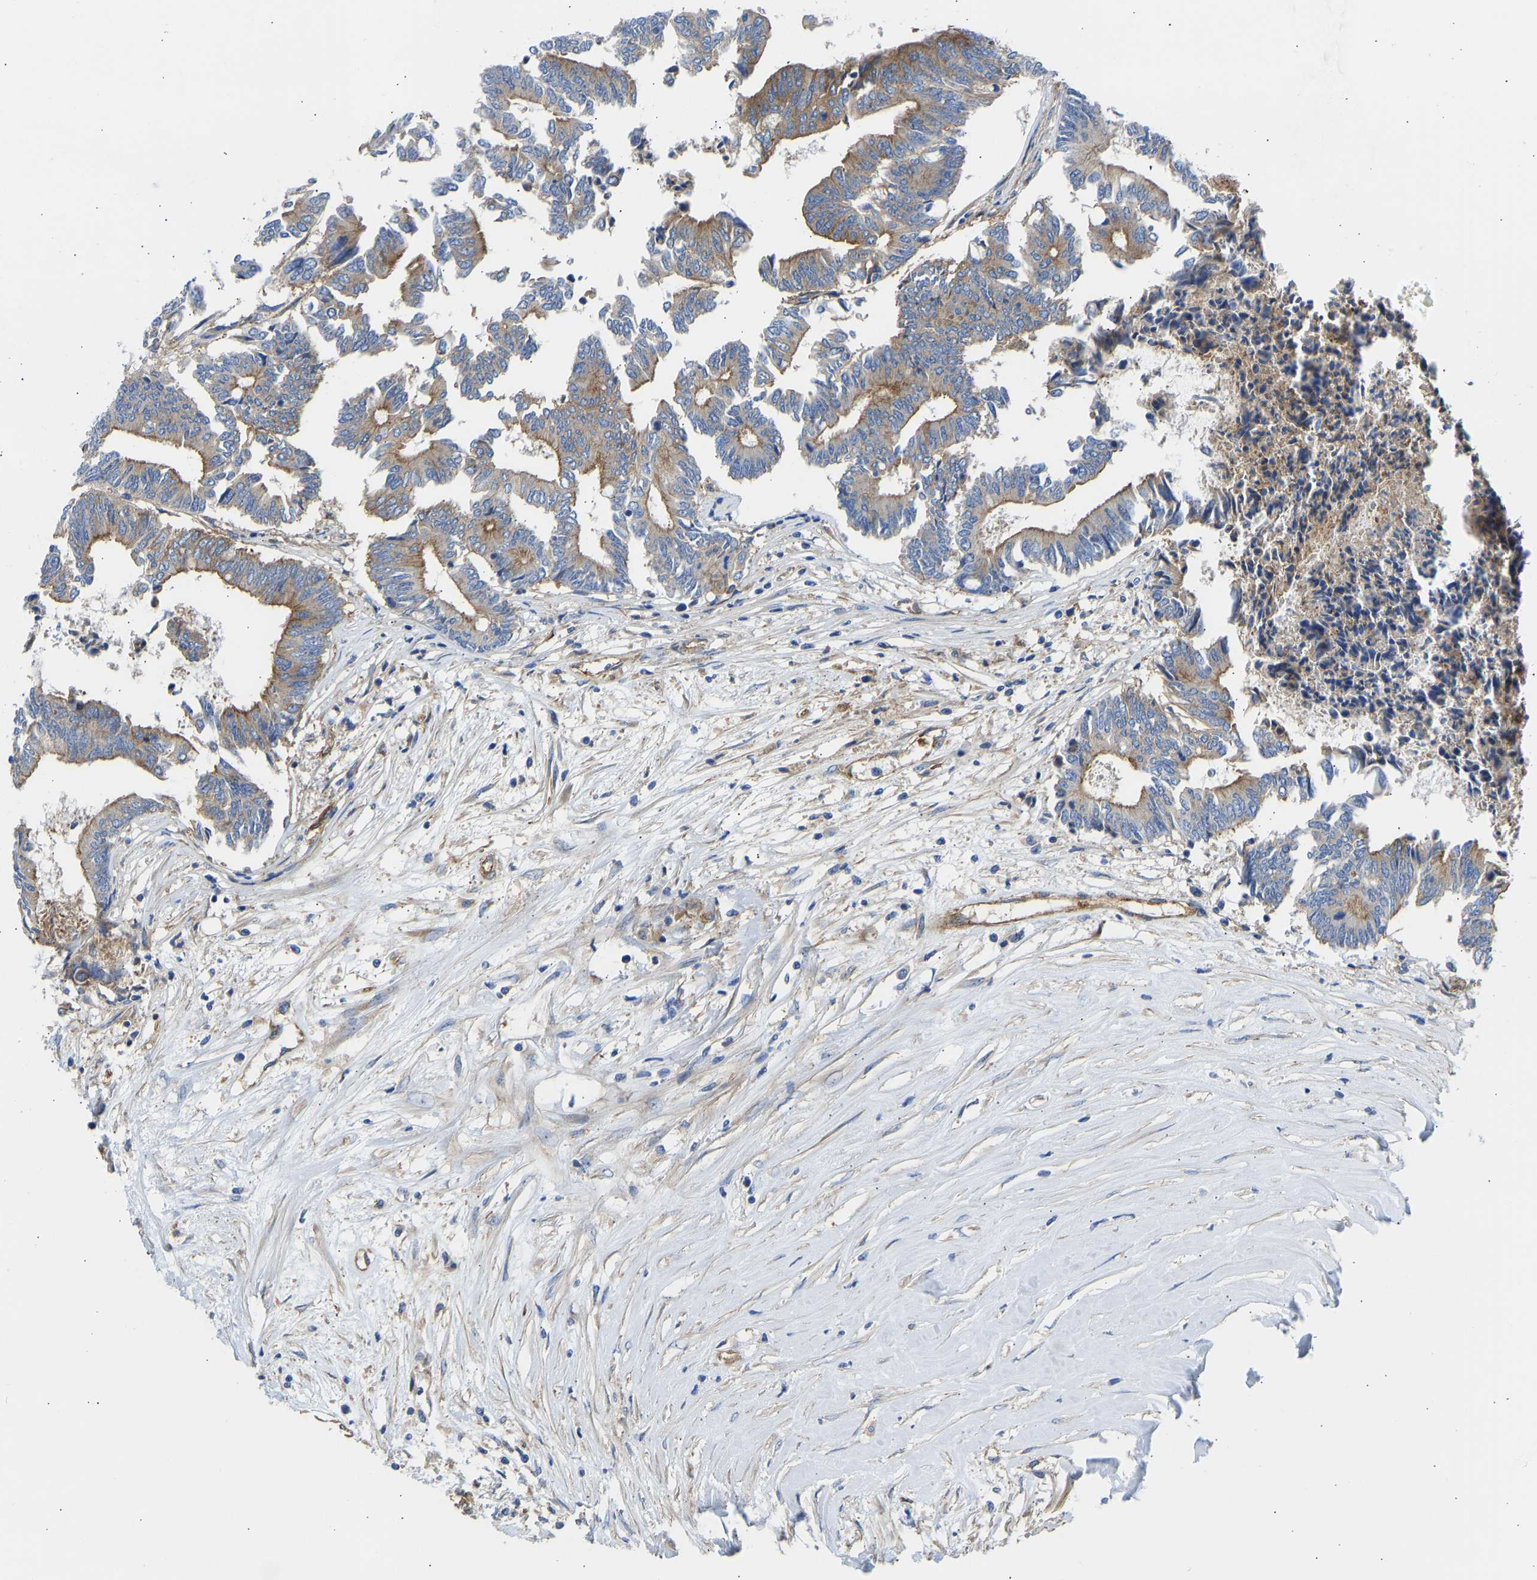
{"staining": {"intensity": "moderate", "quantity": ">75%", "location": "cytoplasmic/membranous"}, "tissue": "colorectal cancer", "cell_type": "Tumor cells", "image_type": "cancer", "snomed": [{"axis": "morphology", "description": "Adenocarcinoma, NOS"}, {"axis": "topography", "description": "Rectum"}], "caption": "DAB (3,3'-diaminobenzidine) immunohistochemical staining of colorectal cancer shows moderate cytoplasmic/membranous protein staining in approximately >75% of tumor cells. (IHC, brightfield microscopy, high magnification).", "gene": "MYO1C", "patient": {"sex": "male", "age": 63}}